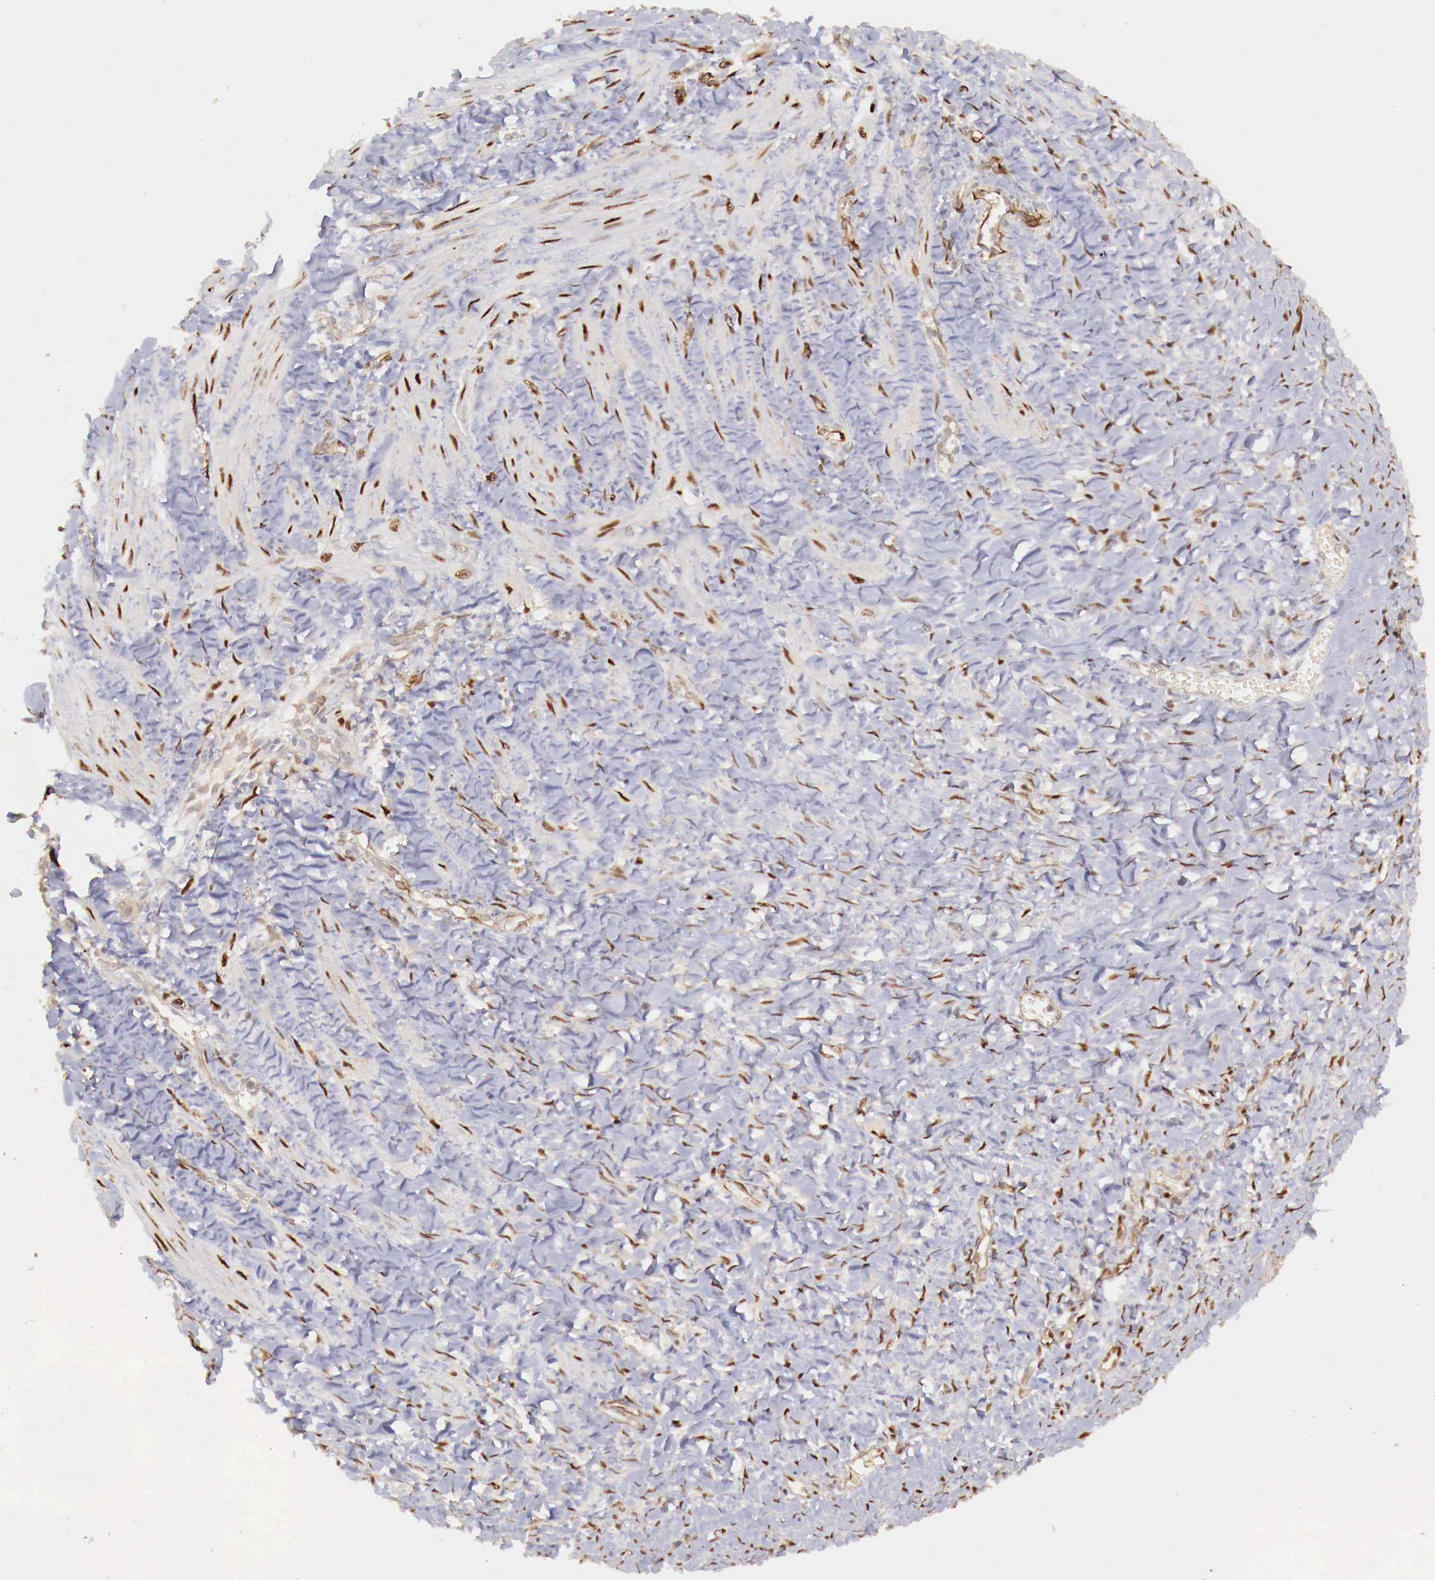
{"staining": {"intensity": "moderate", "quantity": ">75%", "location": "cytoplasmic/membranous,nuclear"}, "tissue": "smooth muscle", "cell_type": "Smooth muscle cells", "image_type": "normal", "snomed": [{"axis": "morphology", "description": "Normal tissue, NOS"}, {"axis": "topography", "description": "Uterus"}], "caption": "Brown immunohistochemical staining in normal human smooth muscle demonstrates moderate cytoplasmic/membranous,nuclear expression in approximately >75% of smooth muscle cells.", "gene": "WT1", "patient": {"sex": "female", "age": 56}}